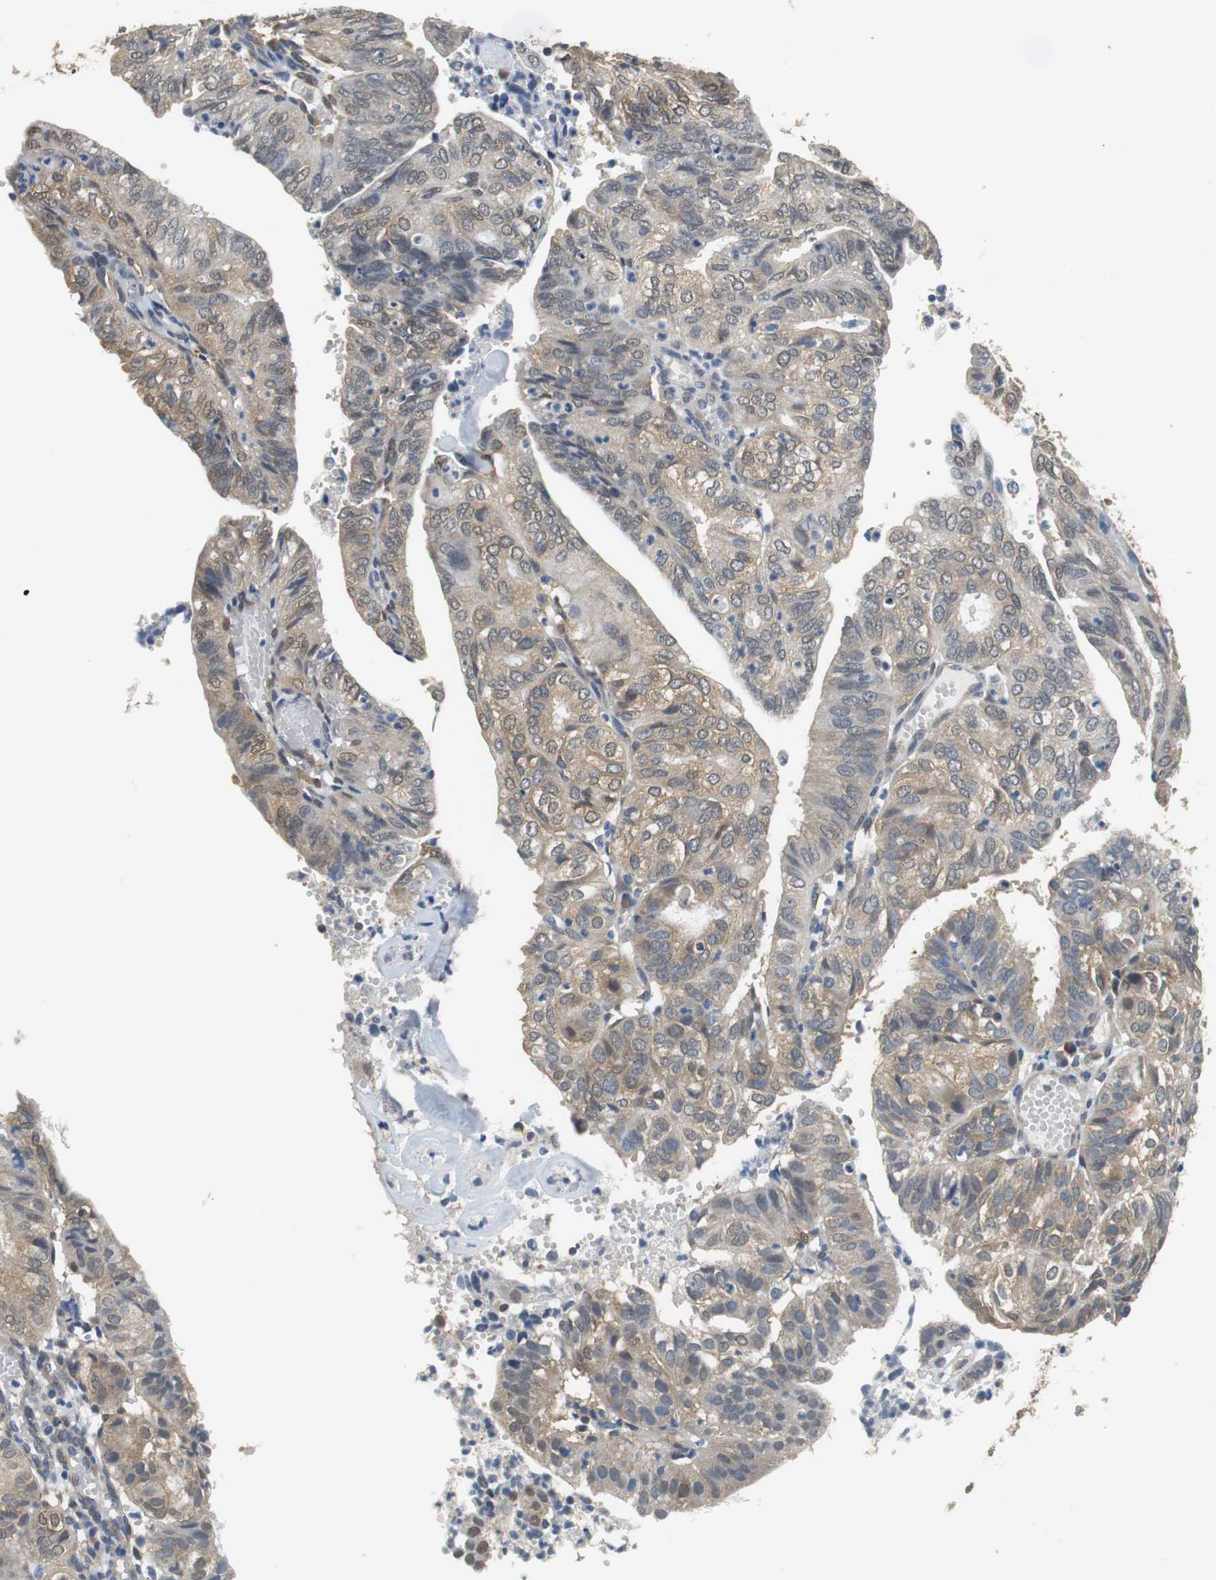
{"staining": {"intensity": "moderate", "quantity": "25%-75%", "location": "cytoplasmic/membranous,nuclear"}, "tissue": "endometrial cancer", "cell_type": "Tumor cells", "image_type": "cancer", "snomed": [{"axis": "morphology", "description": "Adenocarcinoma, NOS"}, {"axis": "topography", "description": "Uterus"}], "caption": "Tumor cells demonstrate medium levels of moderate cytoplasmic/membranous and nuclear staining in about 25%-75% of cells in adenocarcinoma (endometrial).", "gene": "UBQLN2", "patient": {"sex": "female", "age": 60}}